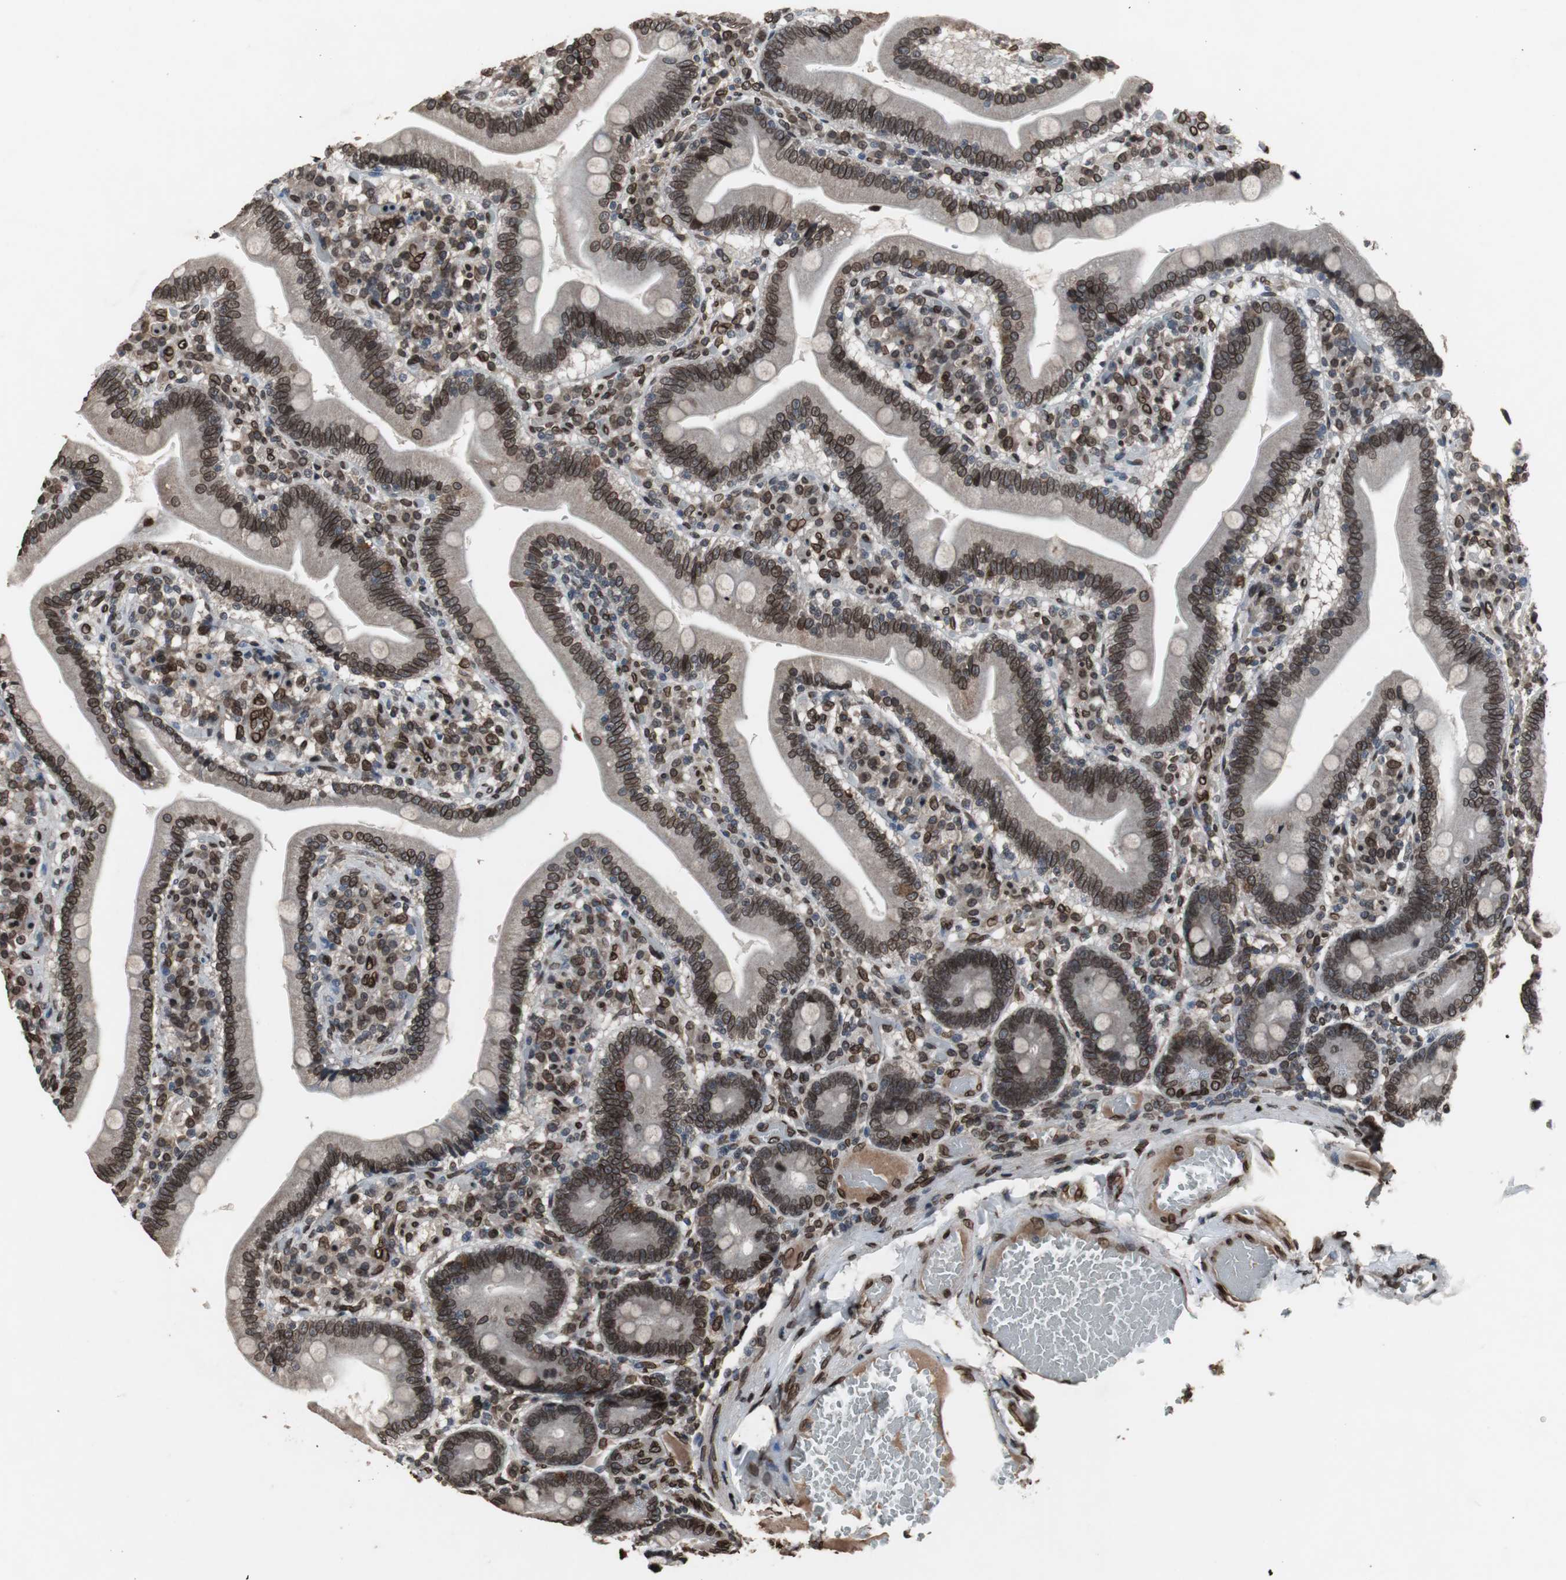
{"staining": {"intensity": "strong", "quantity": ">75%", "location": "cytoplasmic/membranous,nuclear"}, "tissue": "duodenum", "cell_type": "Glandular cells", "image_type": "normal", "snomed": [{"axis": "morphology", "description": "Normal tissue, NOS"}, {"axis": "topography", "description": "Duodenum"}], "caption": "Glandular cells exhibit high levels of strong cytoplasmic/membranous,nuclear staining in approximately >75% of cells in normal human duodenum. (DAB = brown stain, brightfield microscopy at high magnification).", "gene": "LMNA", "patient": {"sex": "male", "age": 66}}